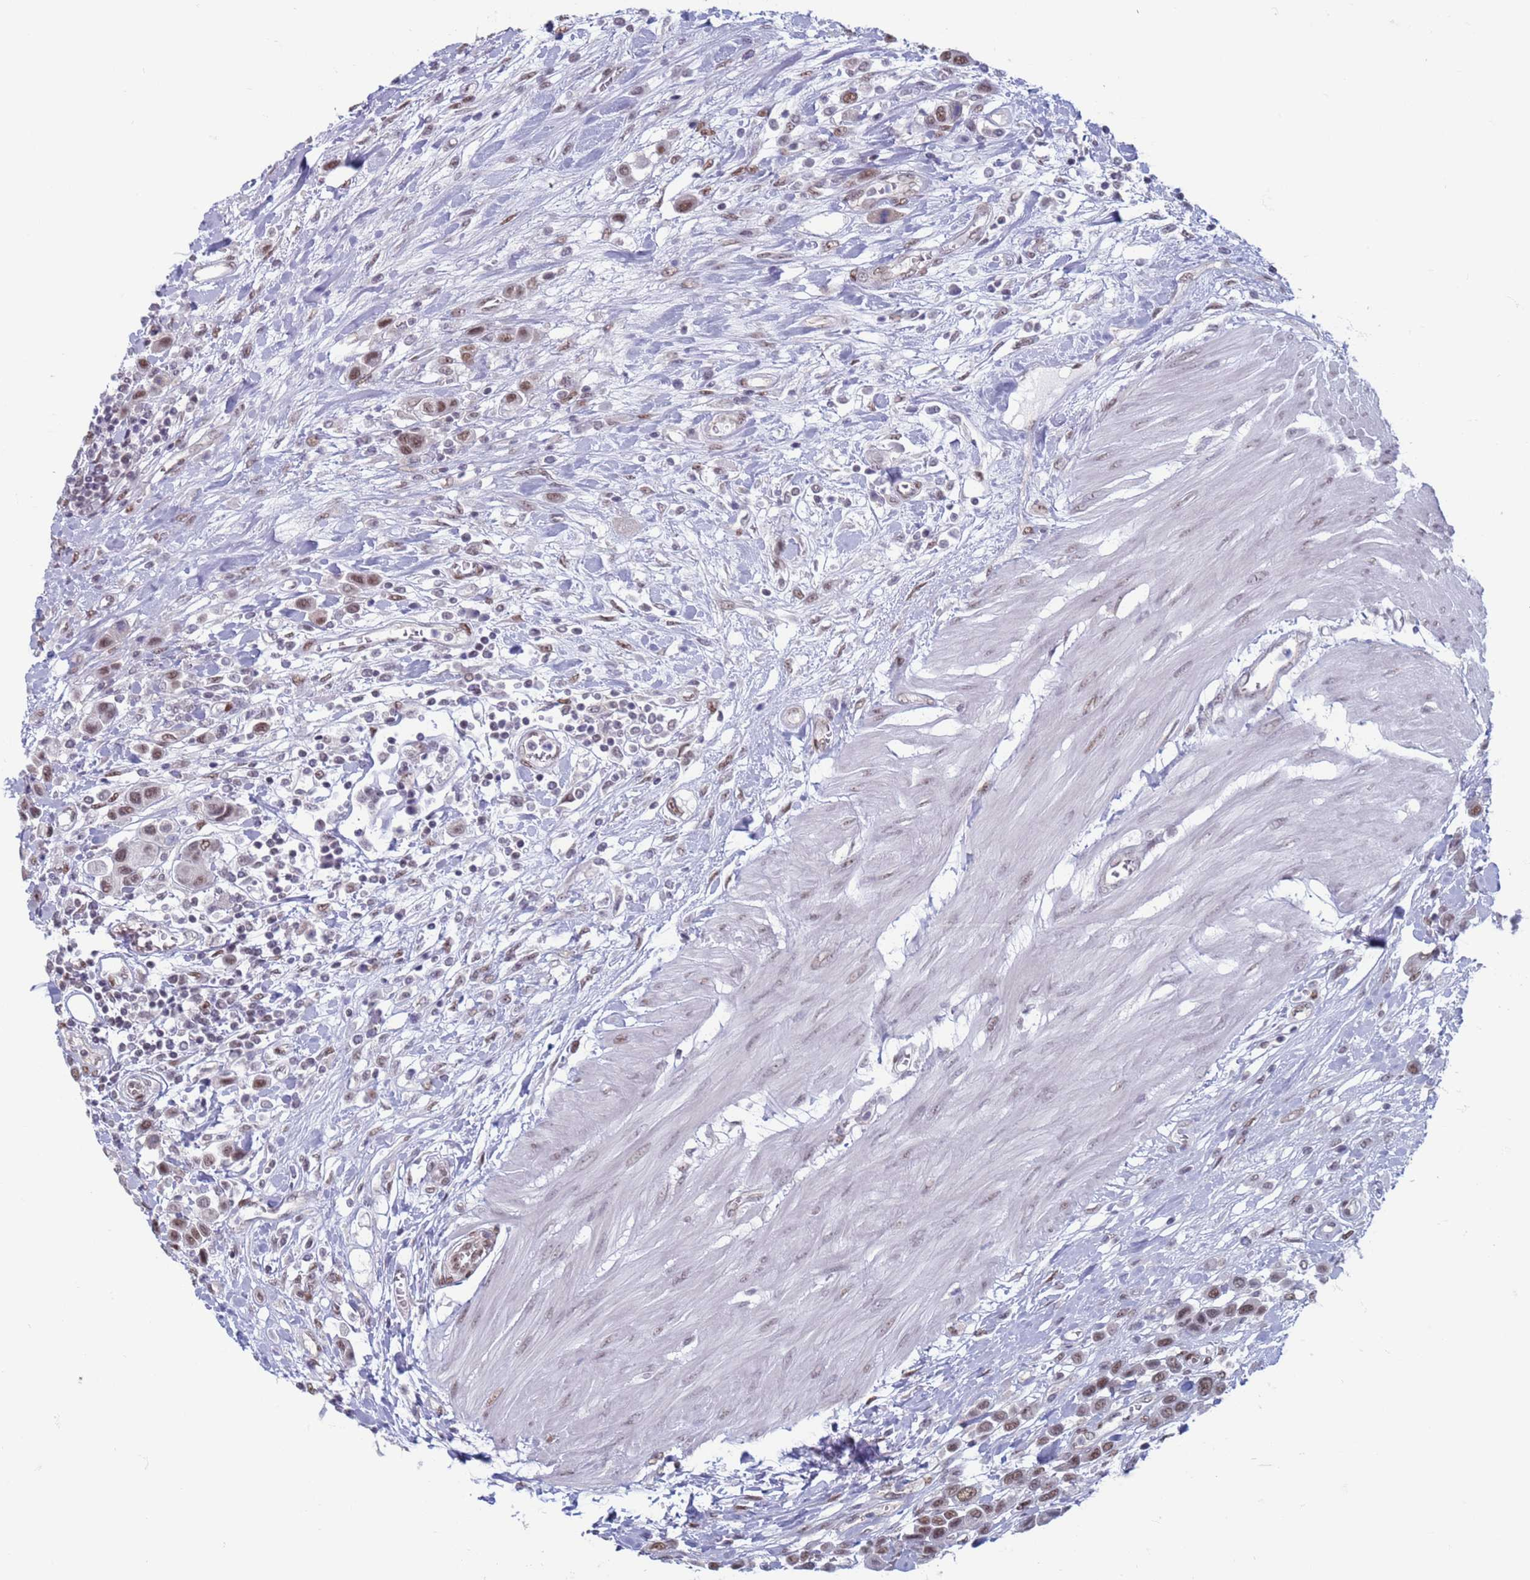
{"staining": {"intensity": "moderate", "quantity": ">75%", "location": "nuclear"}, "tissue": "urothelial cancer", "cell_type": "Tumor cells", "image_type": "cancer", "snomed": [{"axis": "morphology", "description": "Urothelial carcinoma, High grade"}, {"axis": "topography", "description": "Urinary bladder"}], "caption": "DAB (3,3'-diaminobenzidine) immunohistochemical staining of urothelial cancer shows moderate nuclear protein expression in about >75% of tumor cells.", "gene": "SAE1", "patient": {"sex": "male", "age": 50}}